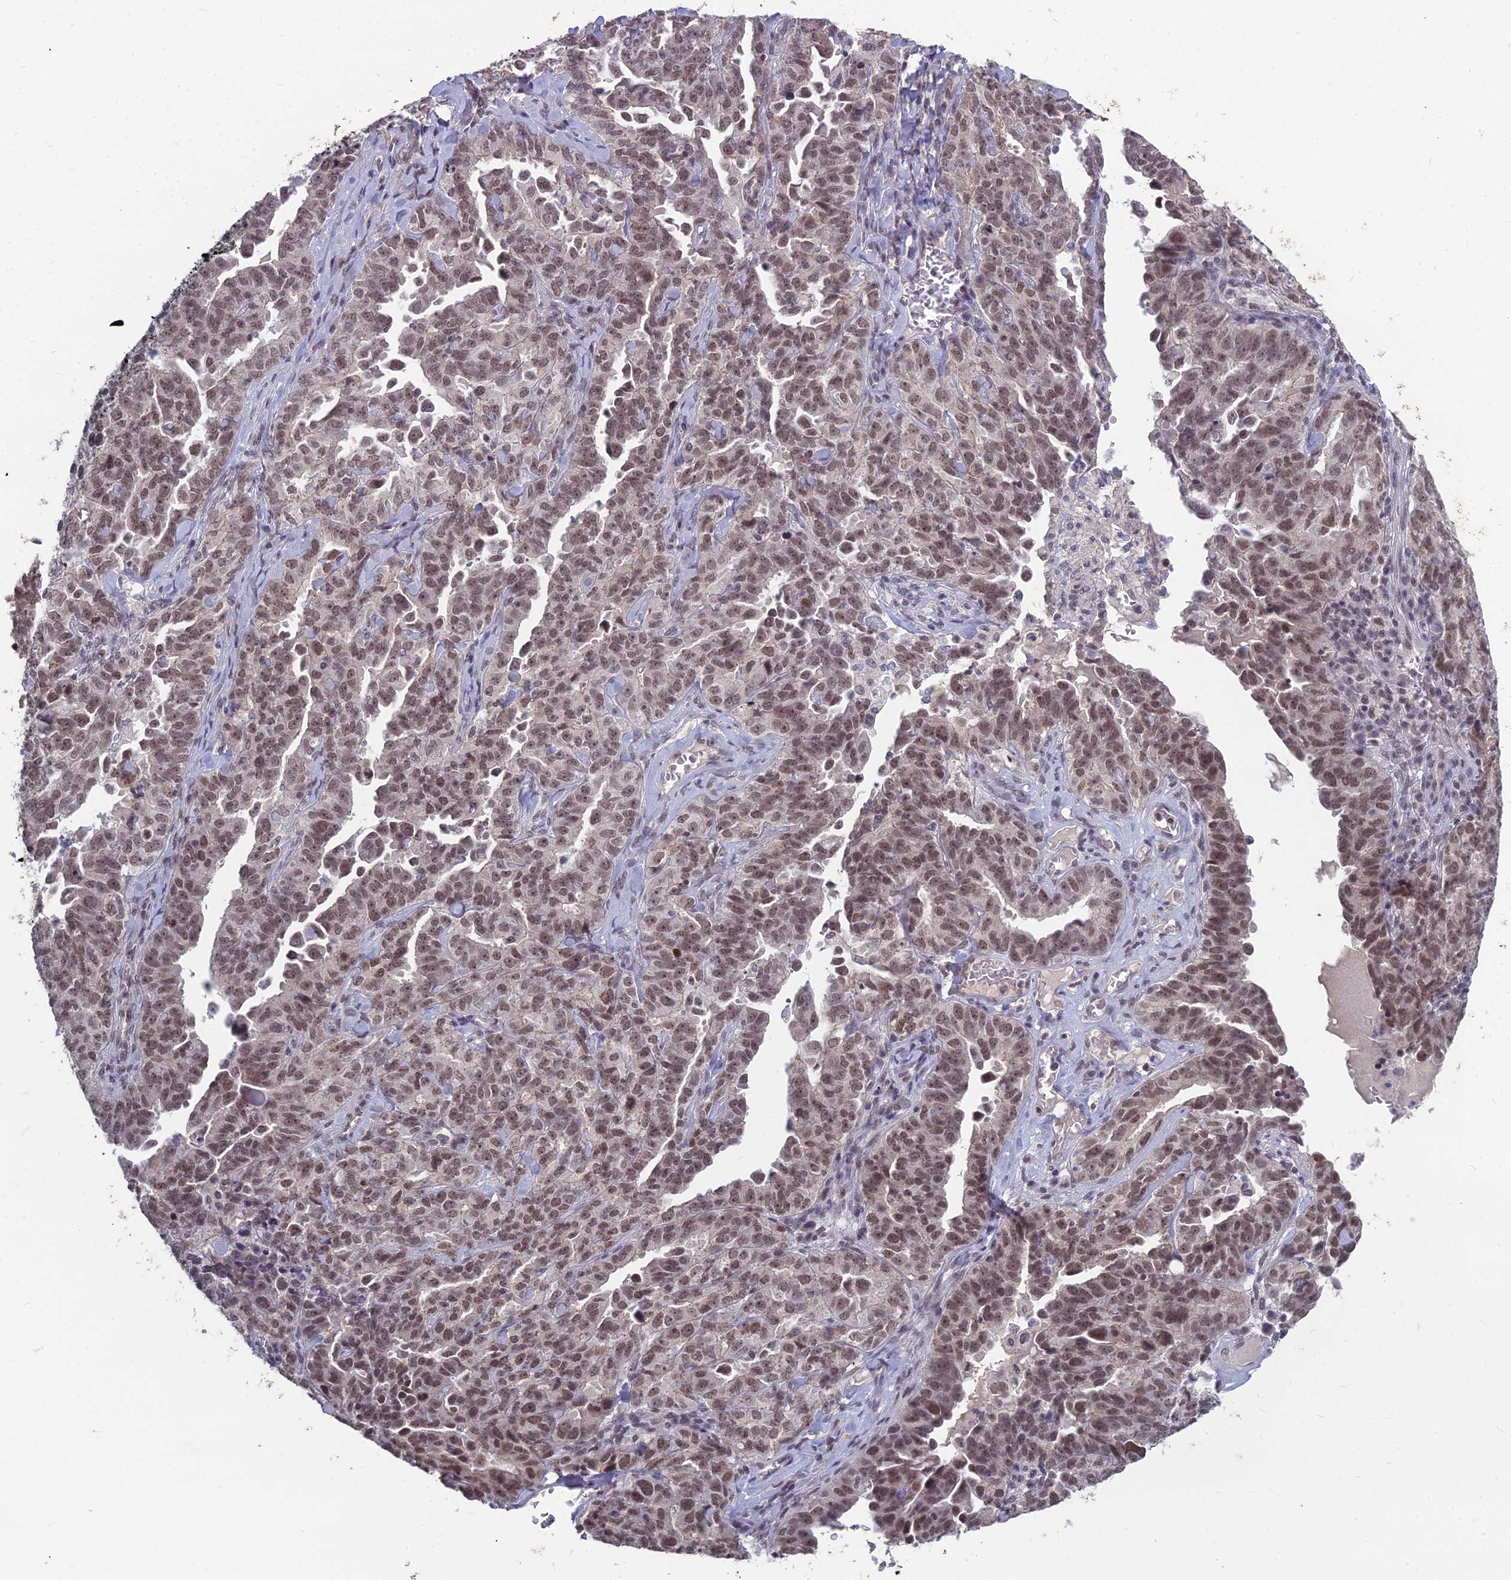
{"staining": {"intensity": "moderate", "quantity": ">75%", "location": "nuclear"}, "tissue": "ovarian cancer", "cell_type": "Tumor cells", "image_type": "cancer", "snomed": [{"axis": "morphology", "description": "Carcinoma, endometroid"}, {"axis": "topography", "description": "Ovary"}], "caption": "Brown immunohistochemical staining in ovarian cancer demonstrates moderate nuclear expression in about >75% of tumor cells.", "gene": "KAT7", "patient": {"sex": "female", "age": 62}}